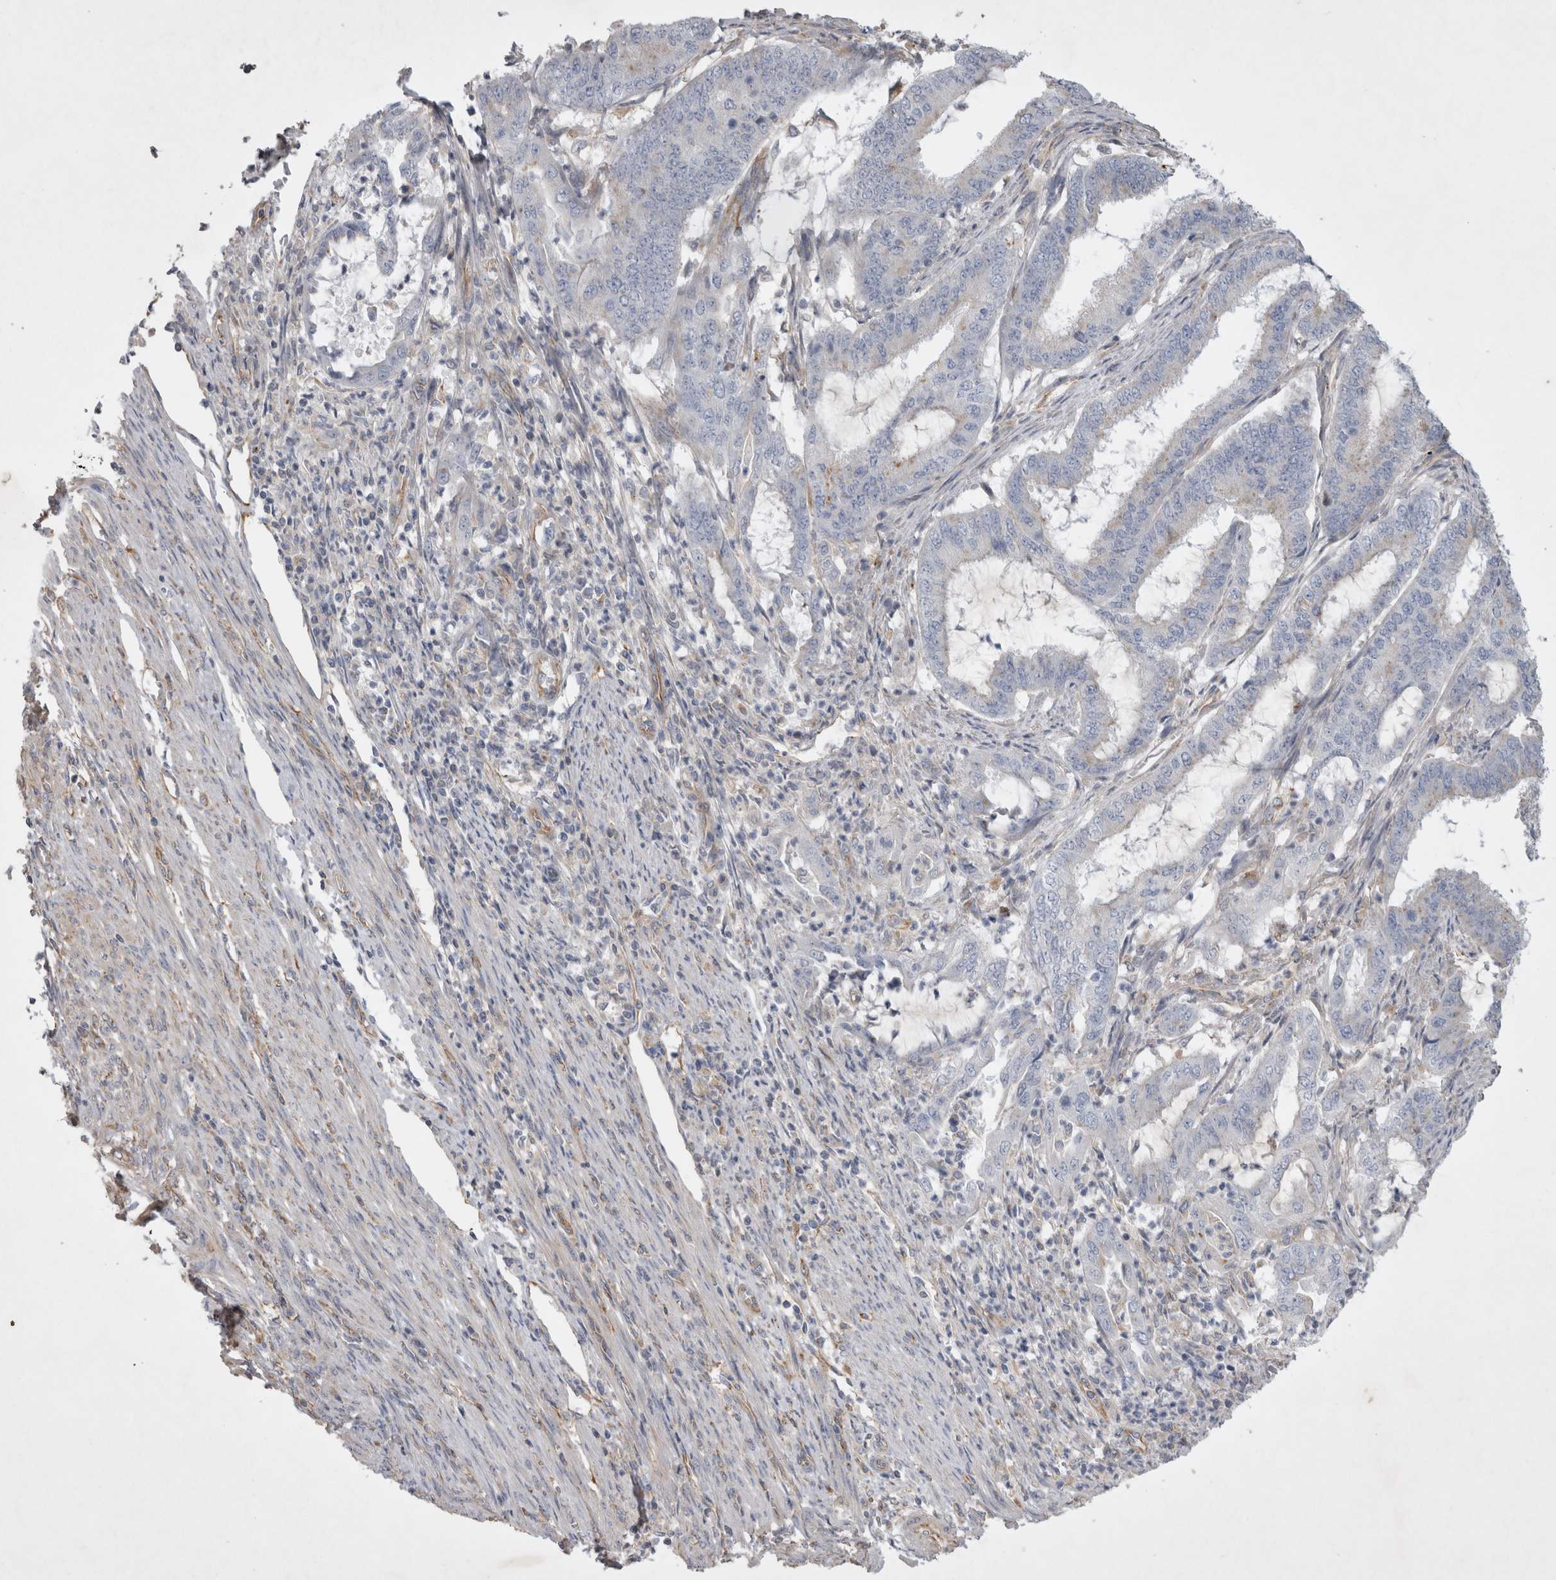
{"staining": {"intensity": "negative", "quantity": "none", "location": "none"}, "tissue": "endometrial cancer", "cell_type": "Tumor cells", "image_type": "cancer", "snomed": [{"axis": "morphology", "description": "Adenocarcinoma, NOS"}, {"axis": "topography", "description": "Endometrium"}], "caption": "IHC histopathology image of neoplastic tissue: human adenocarcinoma (endometrial) stained with DAB (3,3'-diaminobenzidine) shows no significant protein positivity in tumor cells.", "gene": "STRADB", "patient": {"sex": "female", "age": 51}}